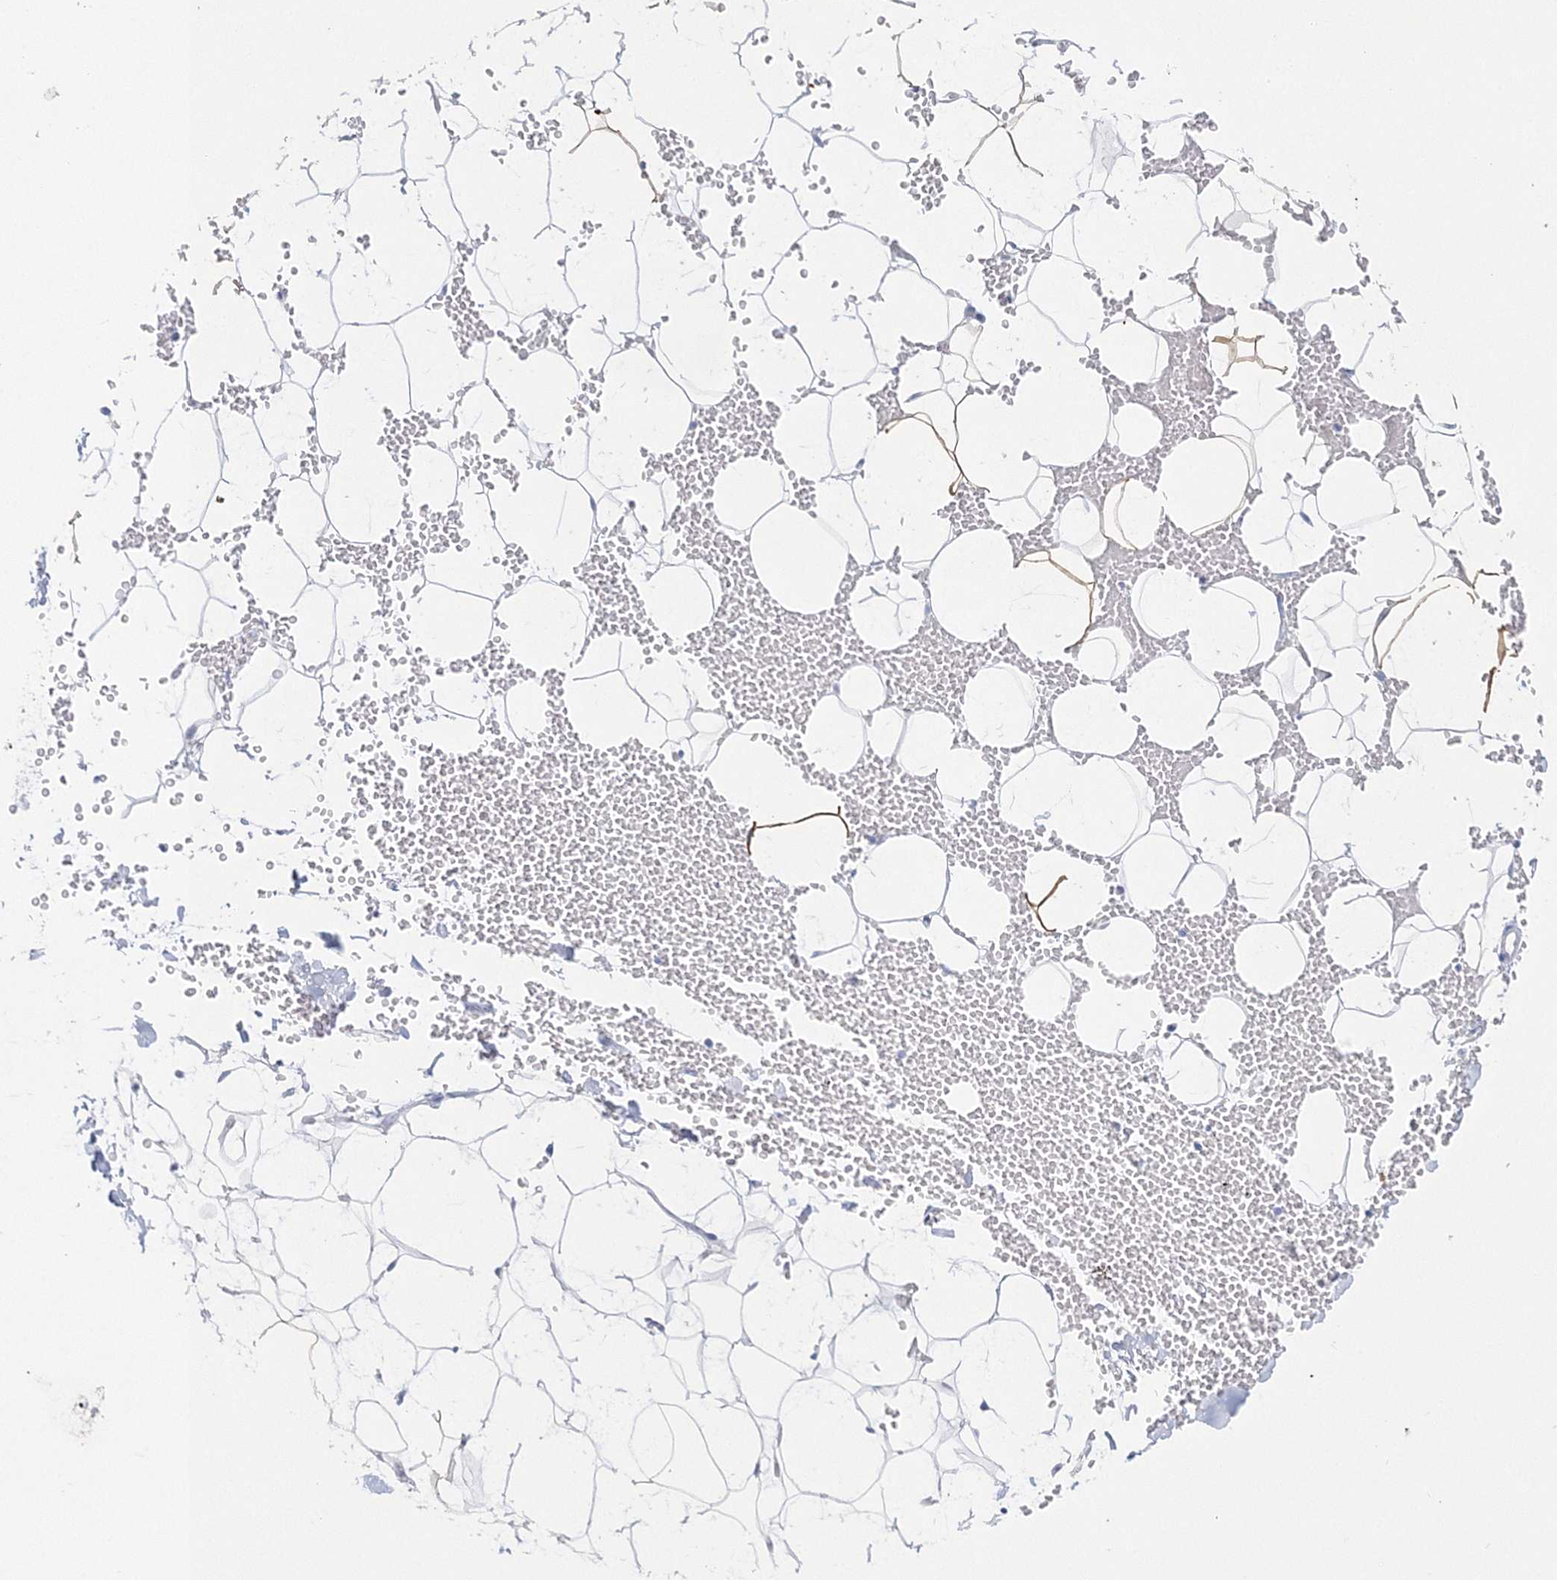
{"staining": {"intensity": "moderate", "quantity": "<25%", "location": "cytoplasmic/membranous"}, "tissue": "adipose tissue", "cell_type": "Adipocytes", "image_type": "normal", "snomed": [{"axis": "morphology", "description": "Normal tissue, NOS"}, {"axis": "topography", "description": "Breast"}], "caption": "About <25% of adipocytes in normal adipose tissue exhibit moderate cytoplasmic/membranous protein positivity as visualized by brown immunohistochemical staining.", "gene": "HMGCS1", "patient": {"sex": "female", "age": 23}}